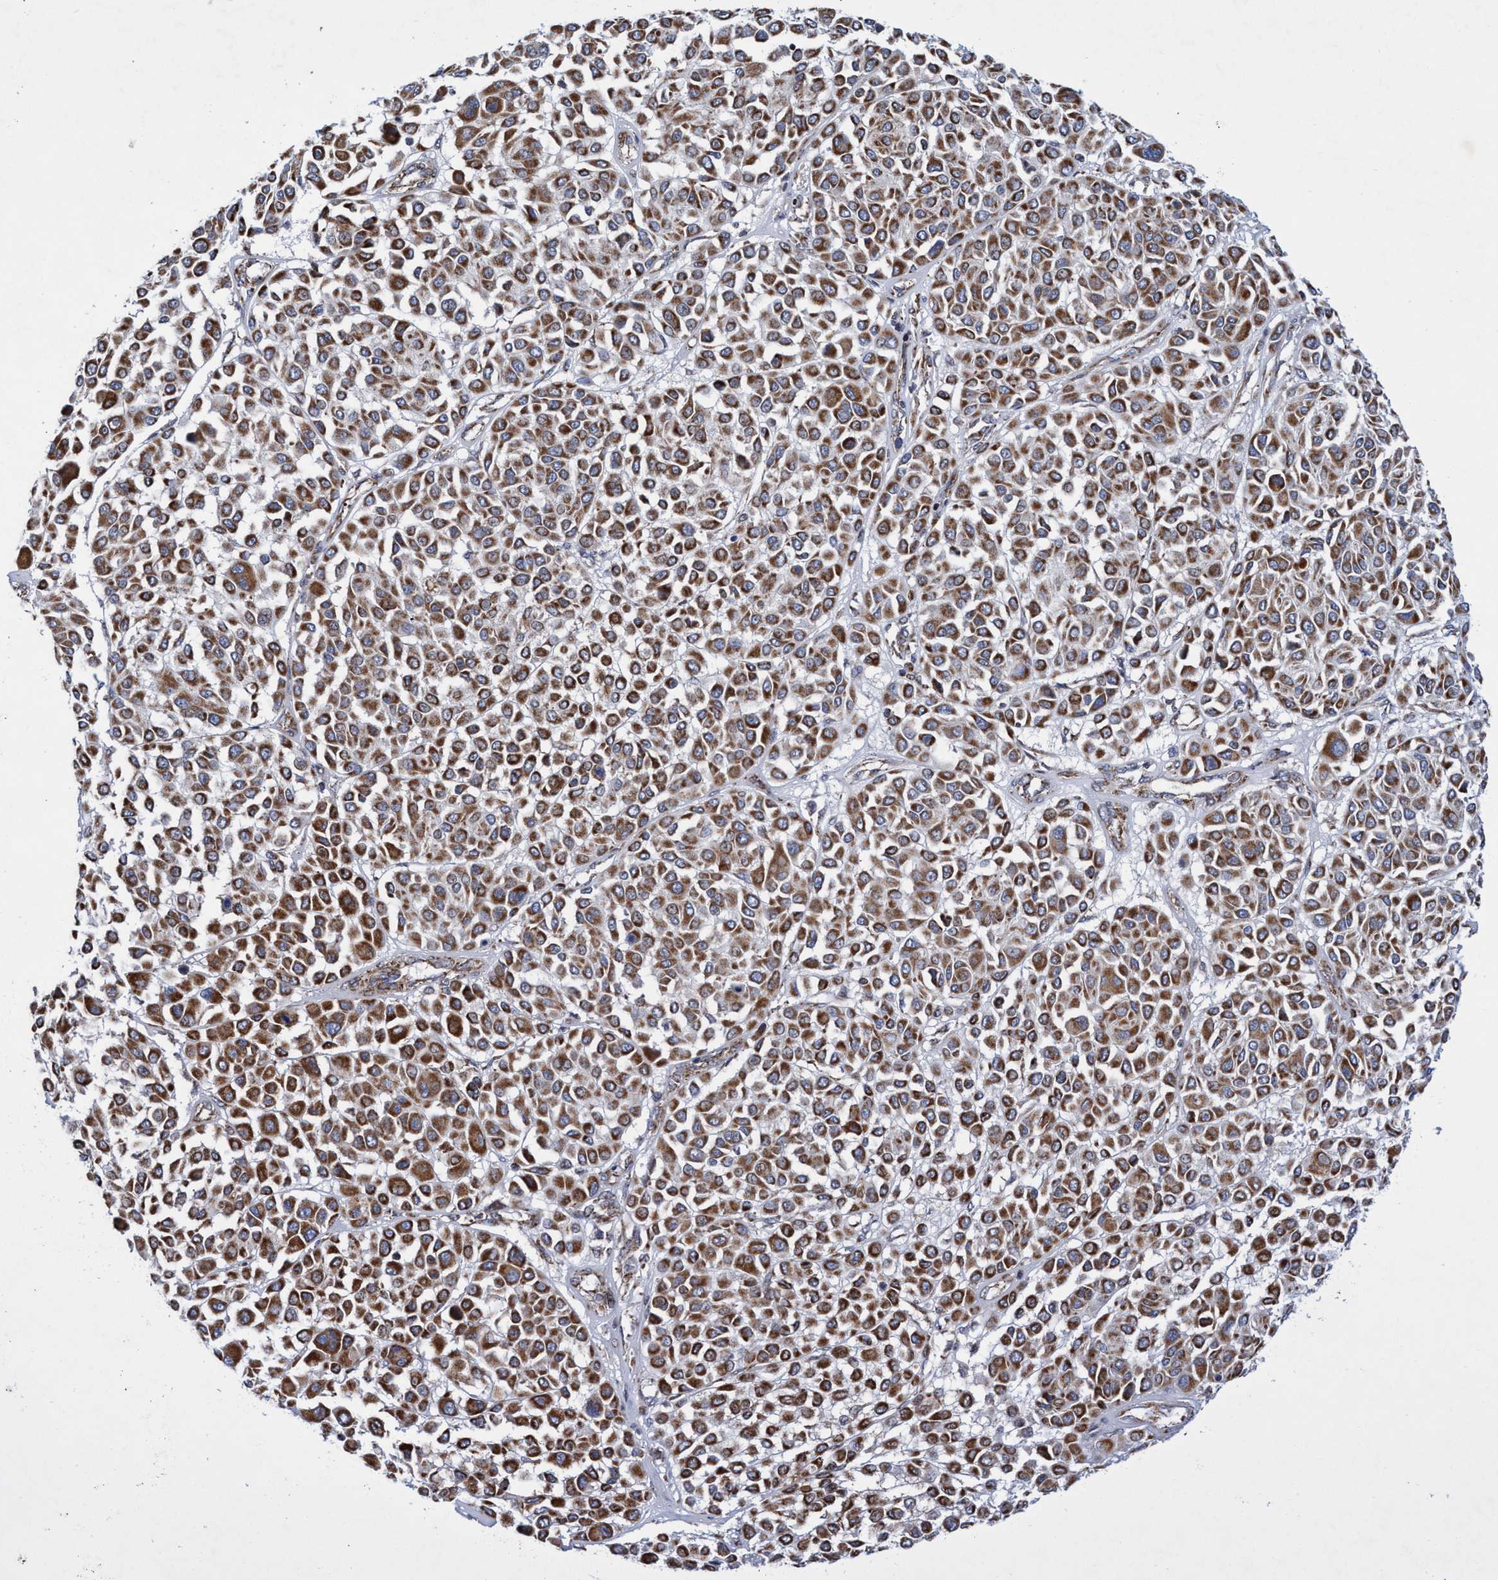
{"staining": {"intensity": "moderate", "quantity": ">75%", "location": "cytoplasmic/membranous"}, "tissue": "melanoma", "cell_type": "Tumor cells", "image_type": "cancer", "snomed": [{"axis": "morphology", "description": "Malignant melanoma, Metastatic site"}, {"axis": "topography", "description": "Soft tissue"}], "caption": "Immunohistochemistry (IHC) (DAB) staining of human malignant melanoma (metastatic site) reveals moderate cytoplasmic/membranous protein positivity in approximately >75% of tumor cells. The protein is shown in brown color, while the nuclei are stained blue.", "gene": "POLR1F", "patient": {"sex": "male", "age": 41}}